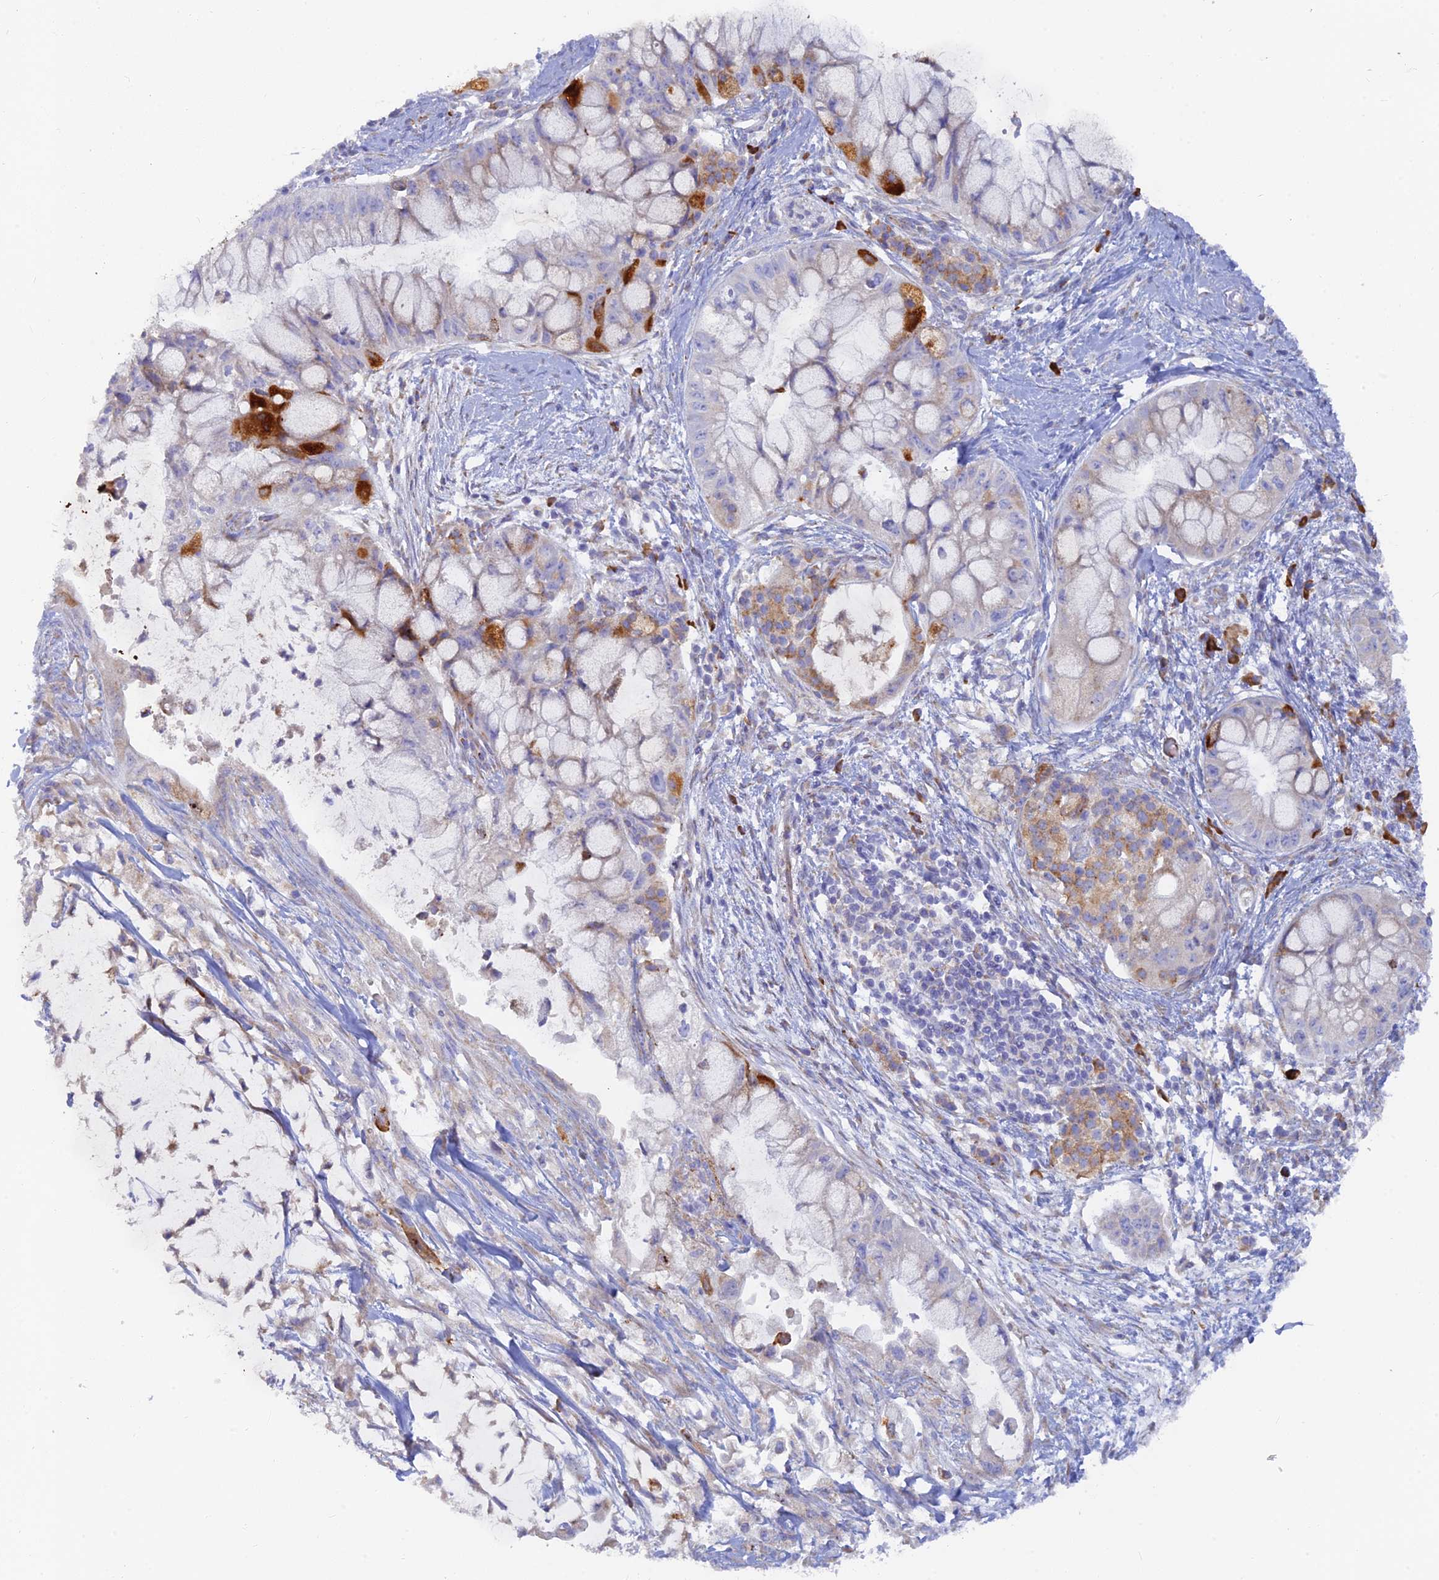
{"staining": {"intensity": "strong", "quantity": "<25%", "location": "cytoplasmic/membranous"}, "tissue": "pancreatic cancer", "cell_type": "Tumor cells", "image_type": "cancer", "snomed": [{"axis": "morphology", "description": "Adenocarcinoma, NOS"}, {"axis": "topography", "description": "Pancreas"}], "caption": "Immunohistochemical staining of human adenocarcinoma (pancreatic) reveals strong cytoplasmic/membranous protein staining in about <25% of tumor cells.", "gene": "WDR35", "patient": {"sex": "male", "age": 48}}